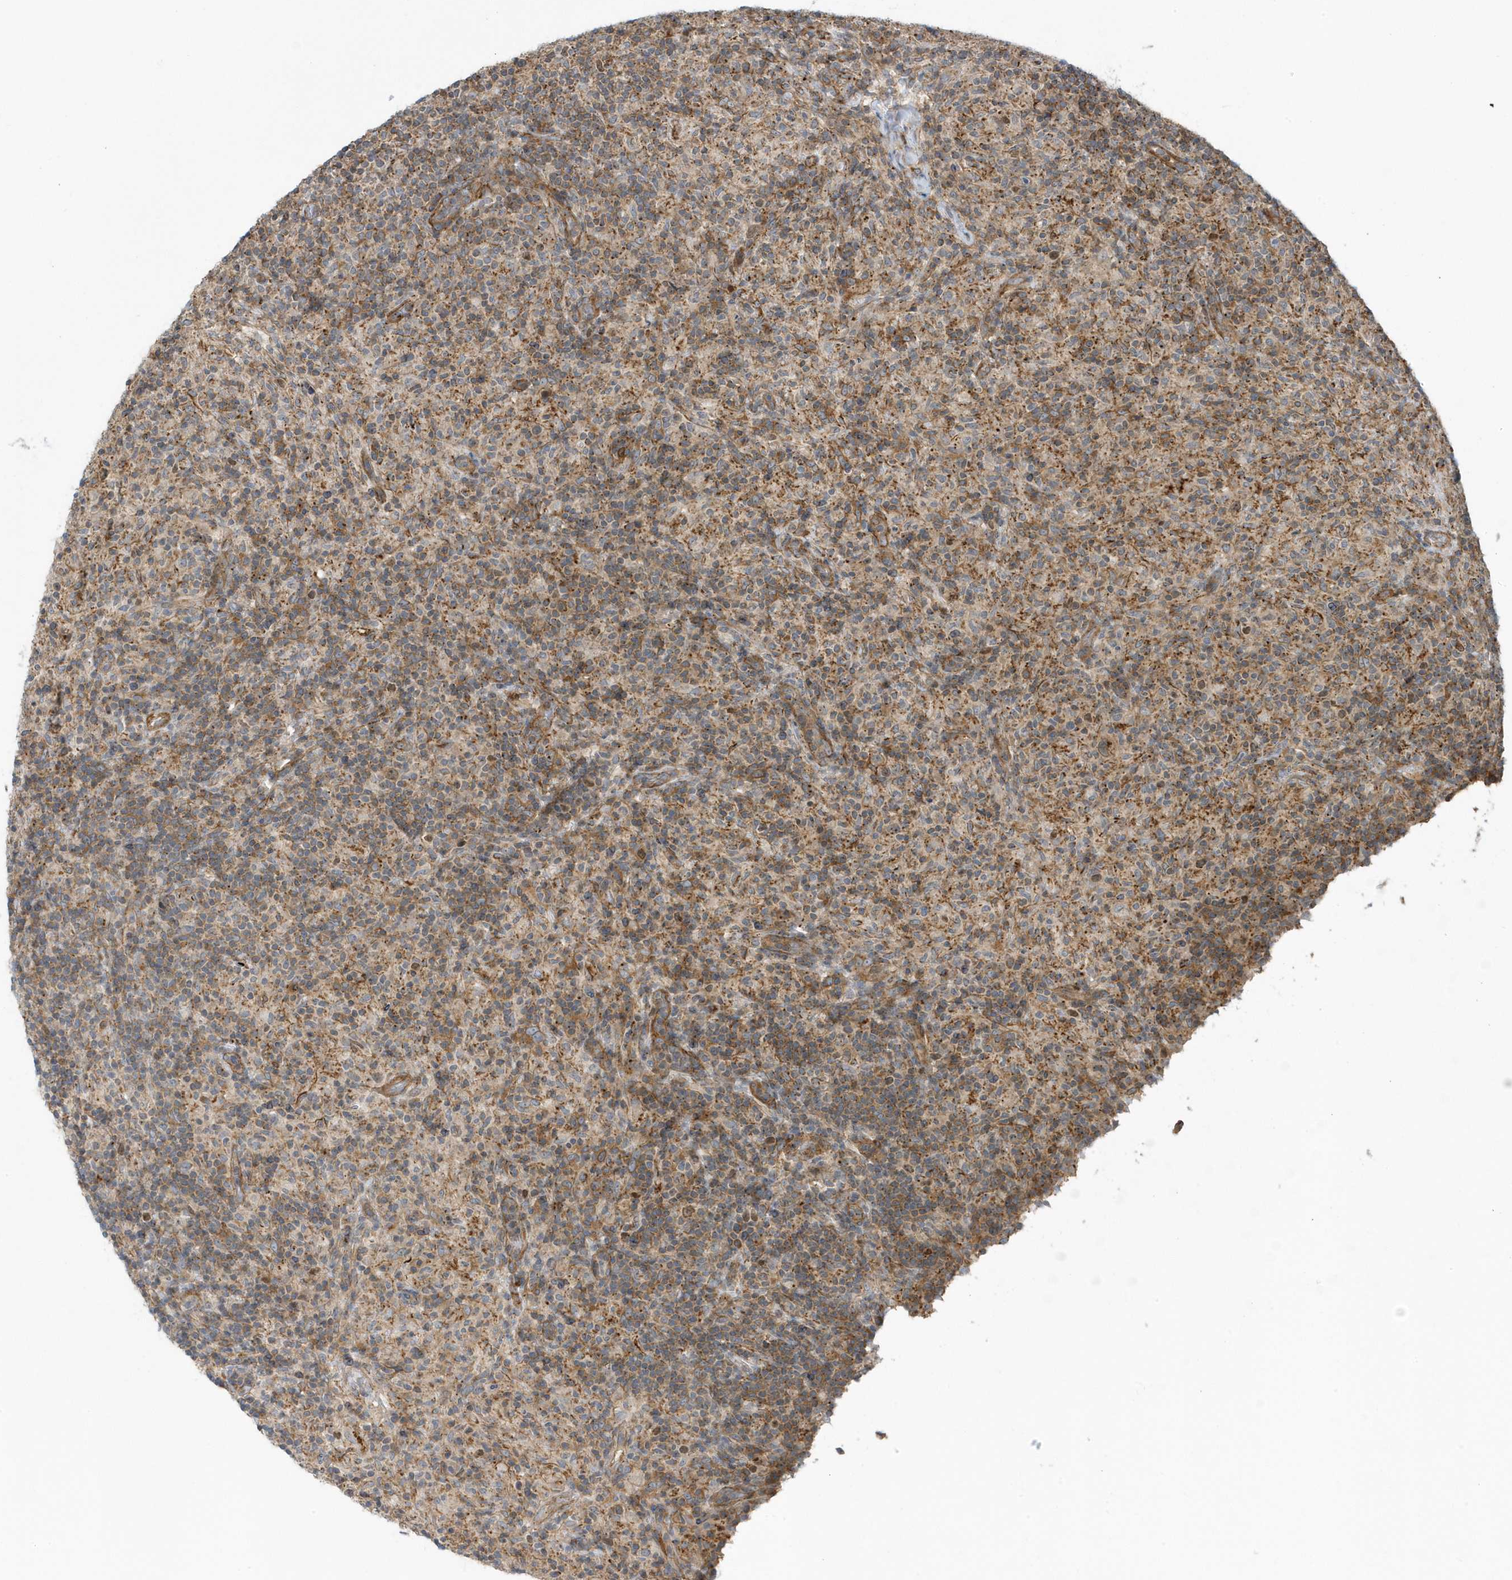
{"staining": {"intensity": "weak", "quantity": ">75%", "location": "cytoplasmic/membranous"}, "tissue": "lymphoma", "cell_type": "Tumor cells", "image_type": "cancer", "snomed": [{"axis": "morphology", "description": "Hodgkin's disease, NOS"}, {"axis": "topography", "description": "Lymph node"}], "caption": "Human Hodgkin's disease stained with a protein marker demonstrates weak staining in tumor cells.", "gene": "HRH4", "patient": {"sex": "male", "age": 70}}